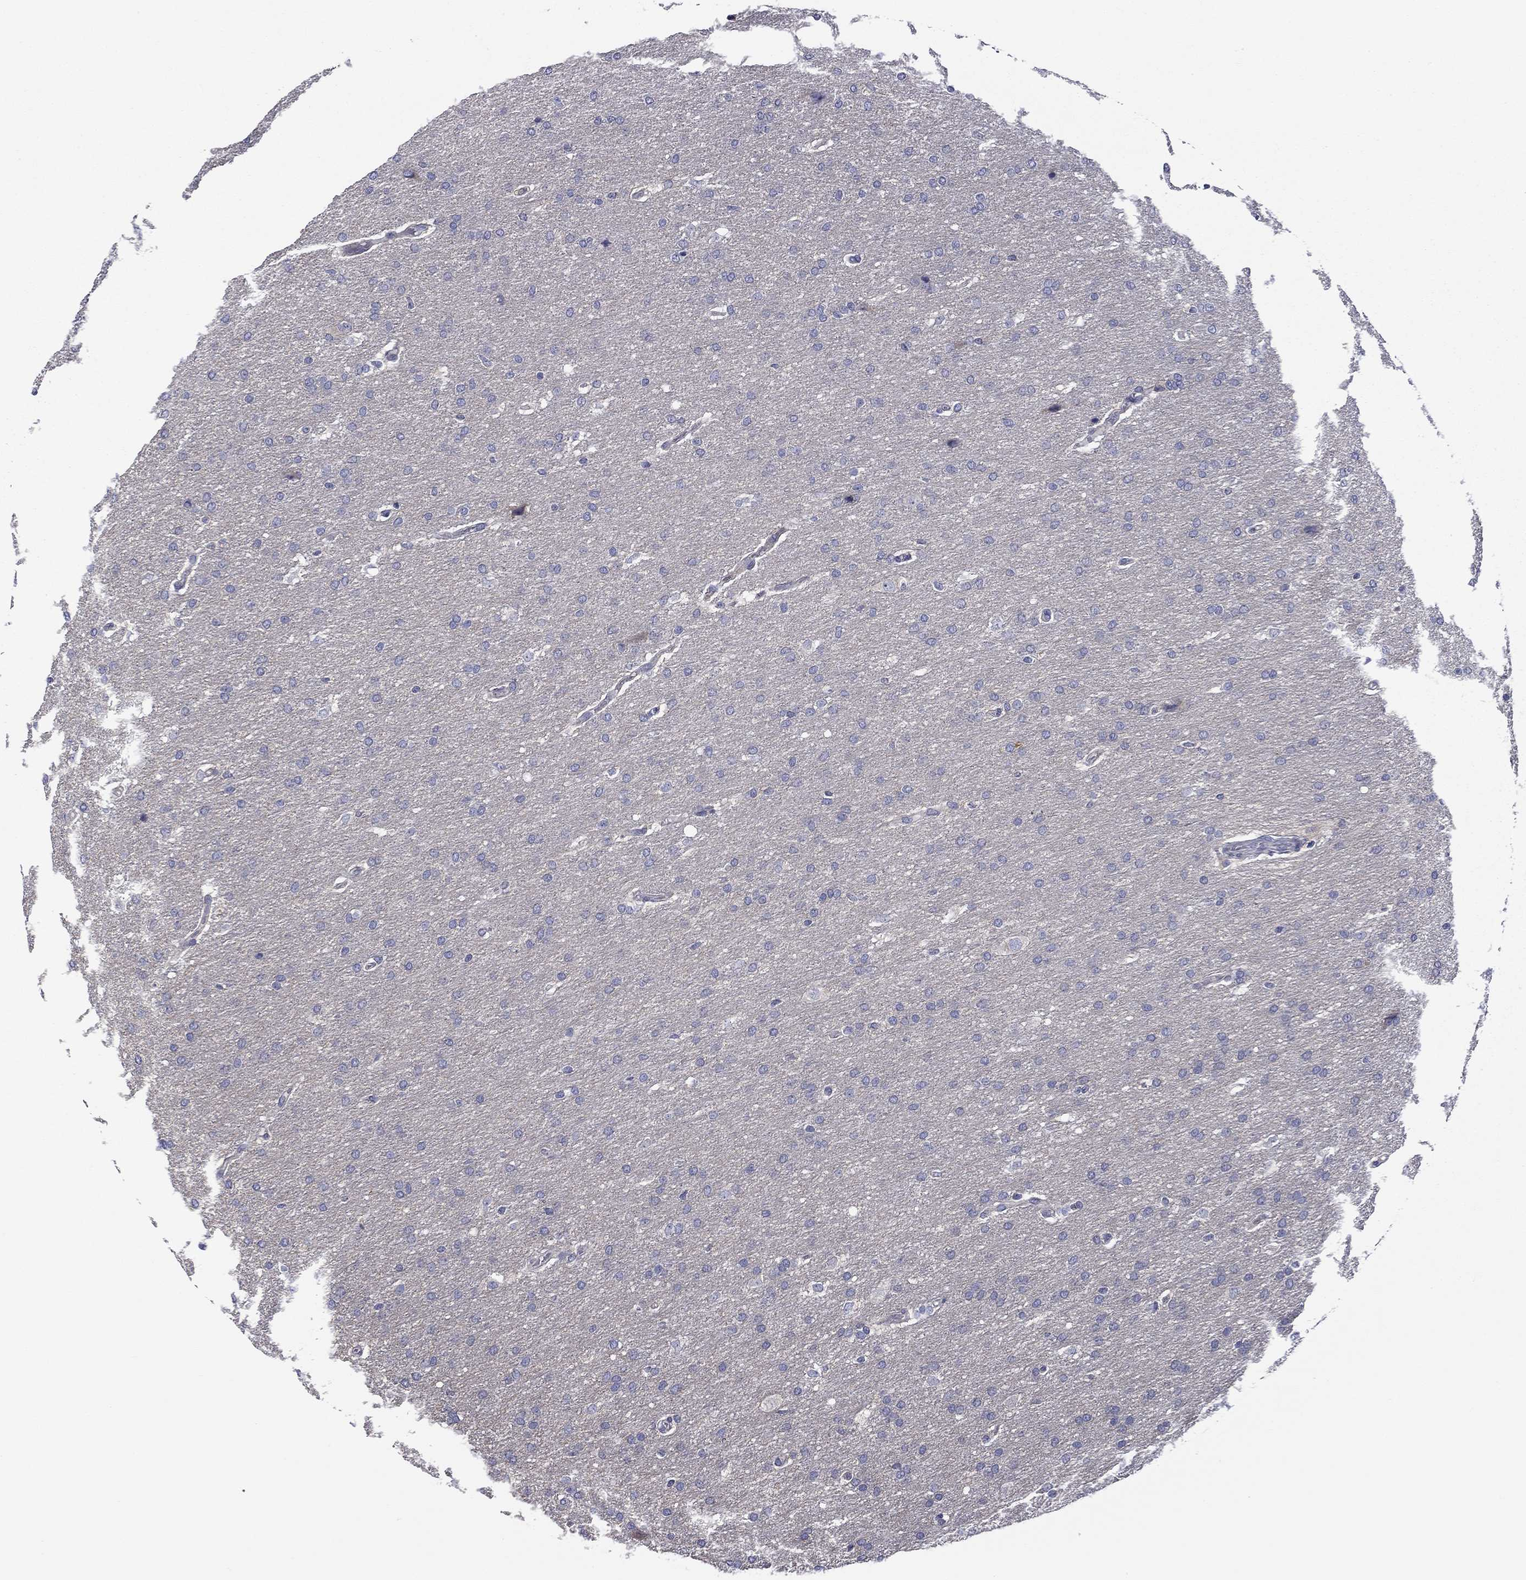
{"staining": {"intensity": "negative", "quantity": "none", "location": "none"}, "tissue": "glioma", "cell_type": "Tumor cells", "image_type": "cancer", "snomed": [{"axis": "morphology", "description": "Glioma, malignant, Low grade"}, {"axis": "topography", "description": "Brain"}], "caption": "IHC of human glioma displays no positivity in tumor cells.", "gene": "SPATA7", "patient": {"sex": "female", "age": 37}}